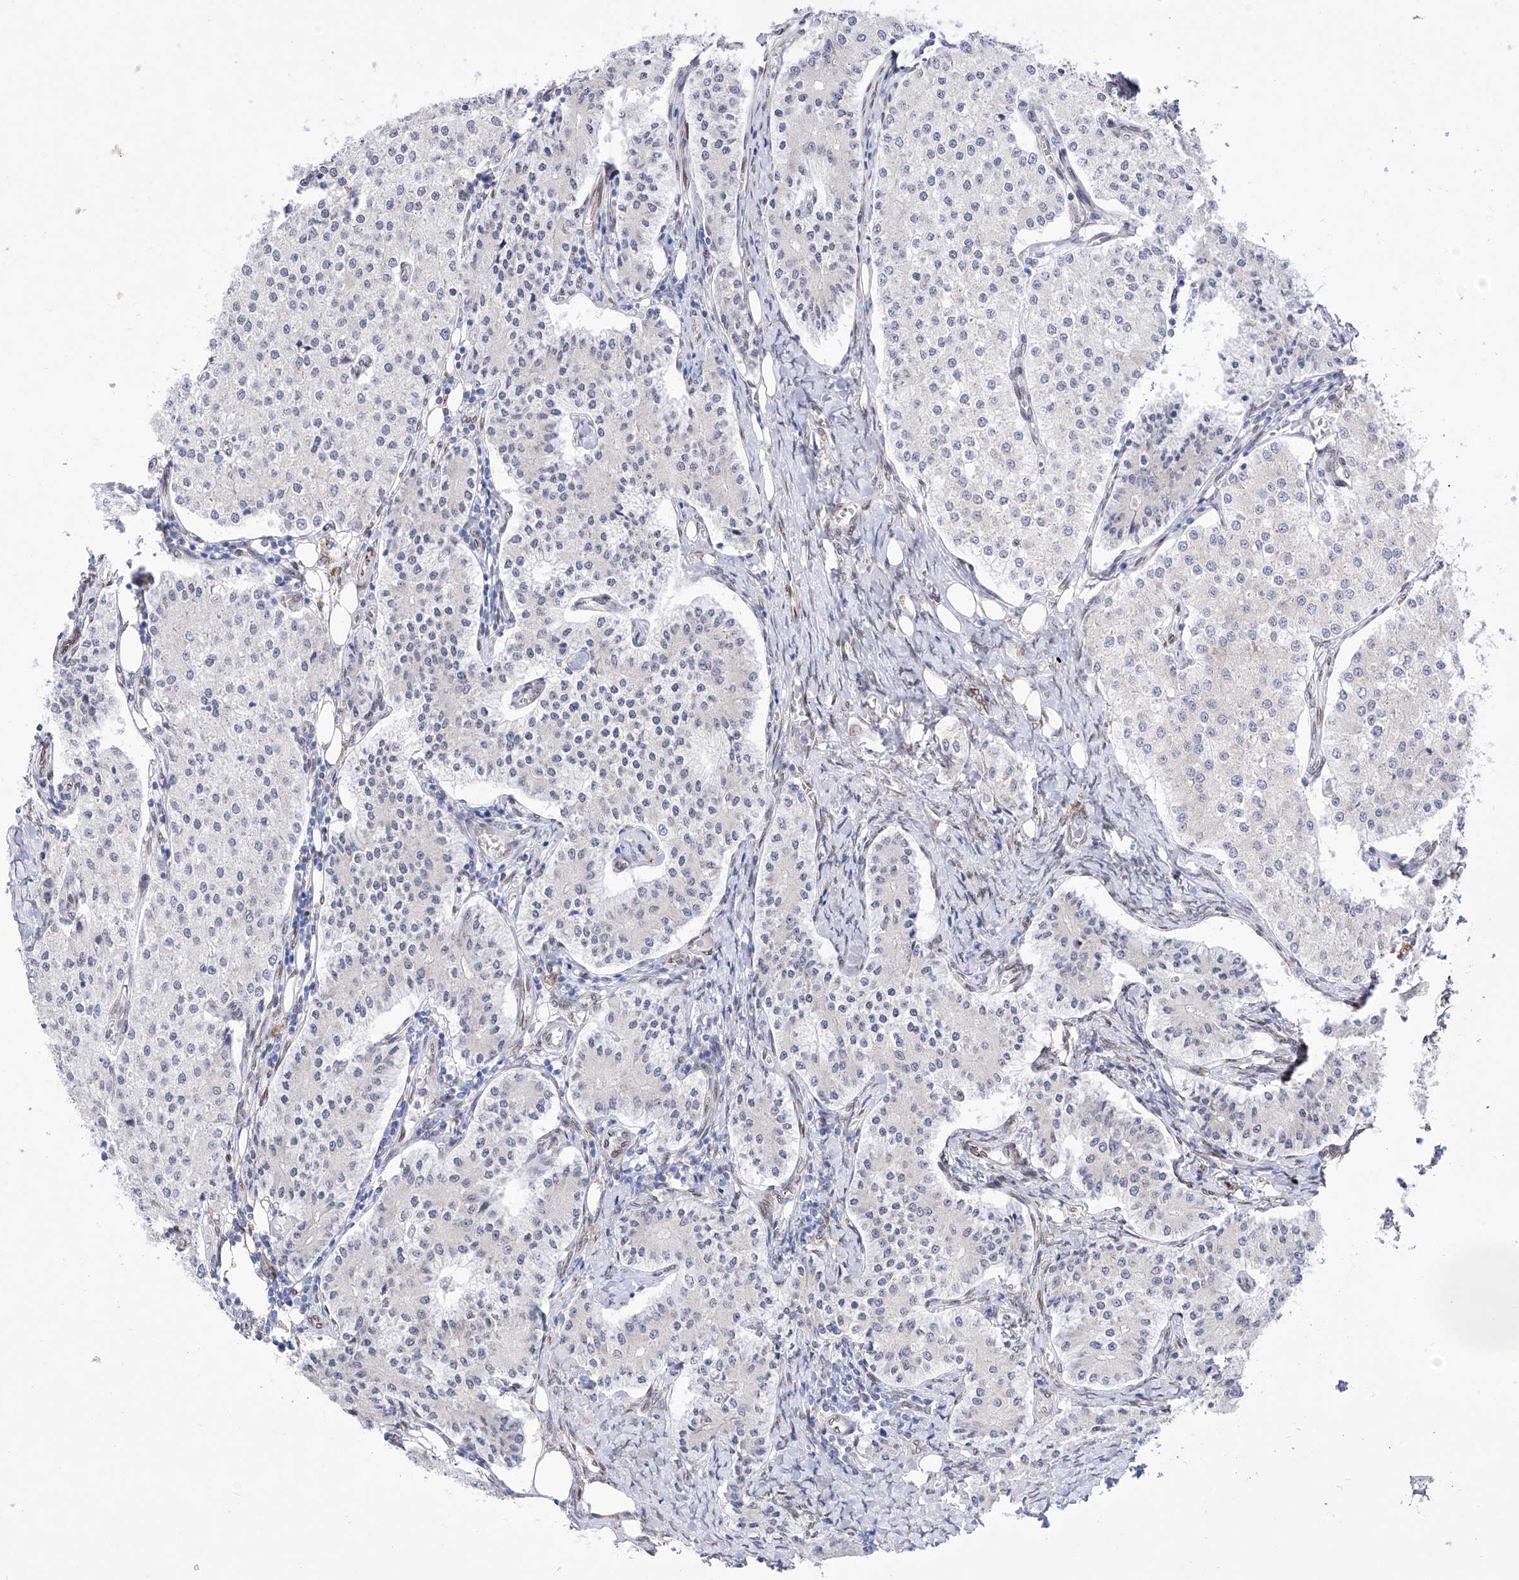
{"staining": {"intensity": "negative", "quantity": "none", "location": "none"}, "tissue": "carcinoid", "cell_type": "Tumor cells", "image_type": "cancer", "snomed": [{"axis": "morphology", "description": "Carcinoid, malignant, NOS"}, {"axis": "topography", "description": "Colon"}], "caption": "There is no significant staining in tumor cells of malignant carcinoid. Nuclei are stained in blue.", "gene": "LCLAT1", "patient": {"sex": "female", "age": 52}}